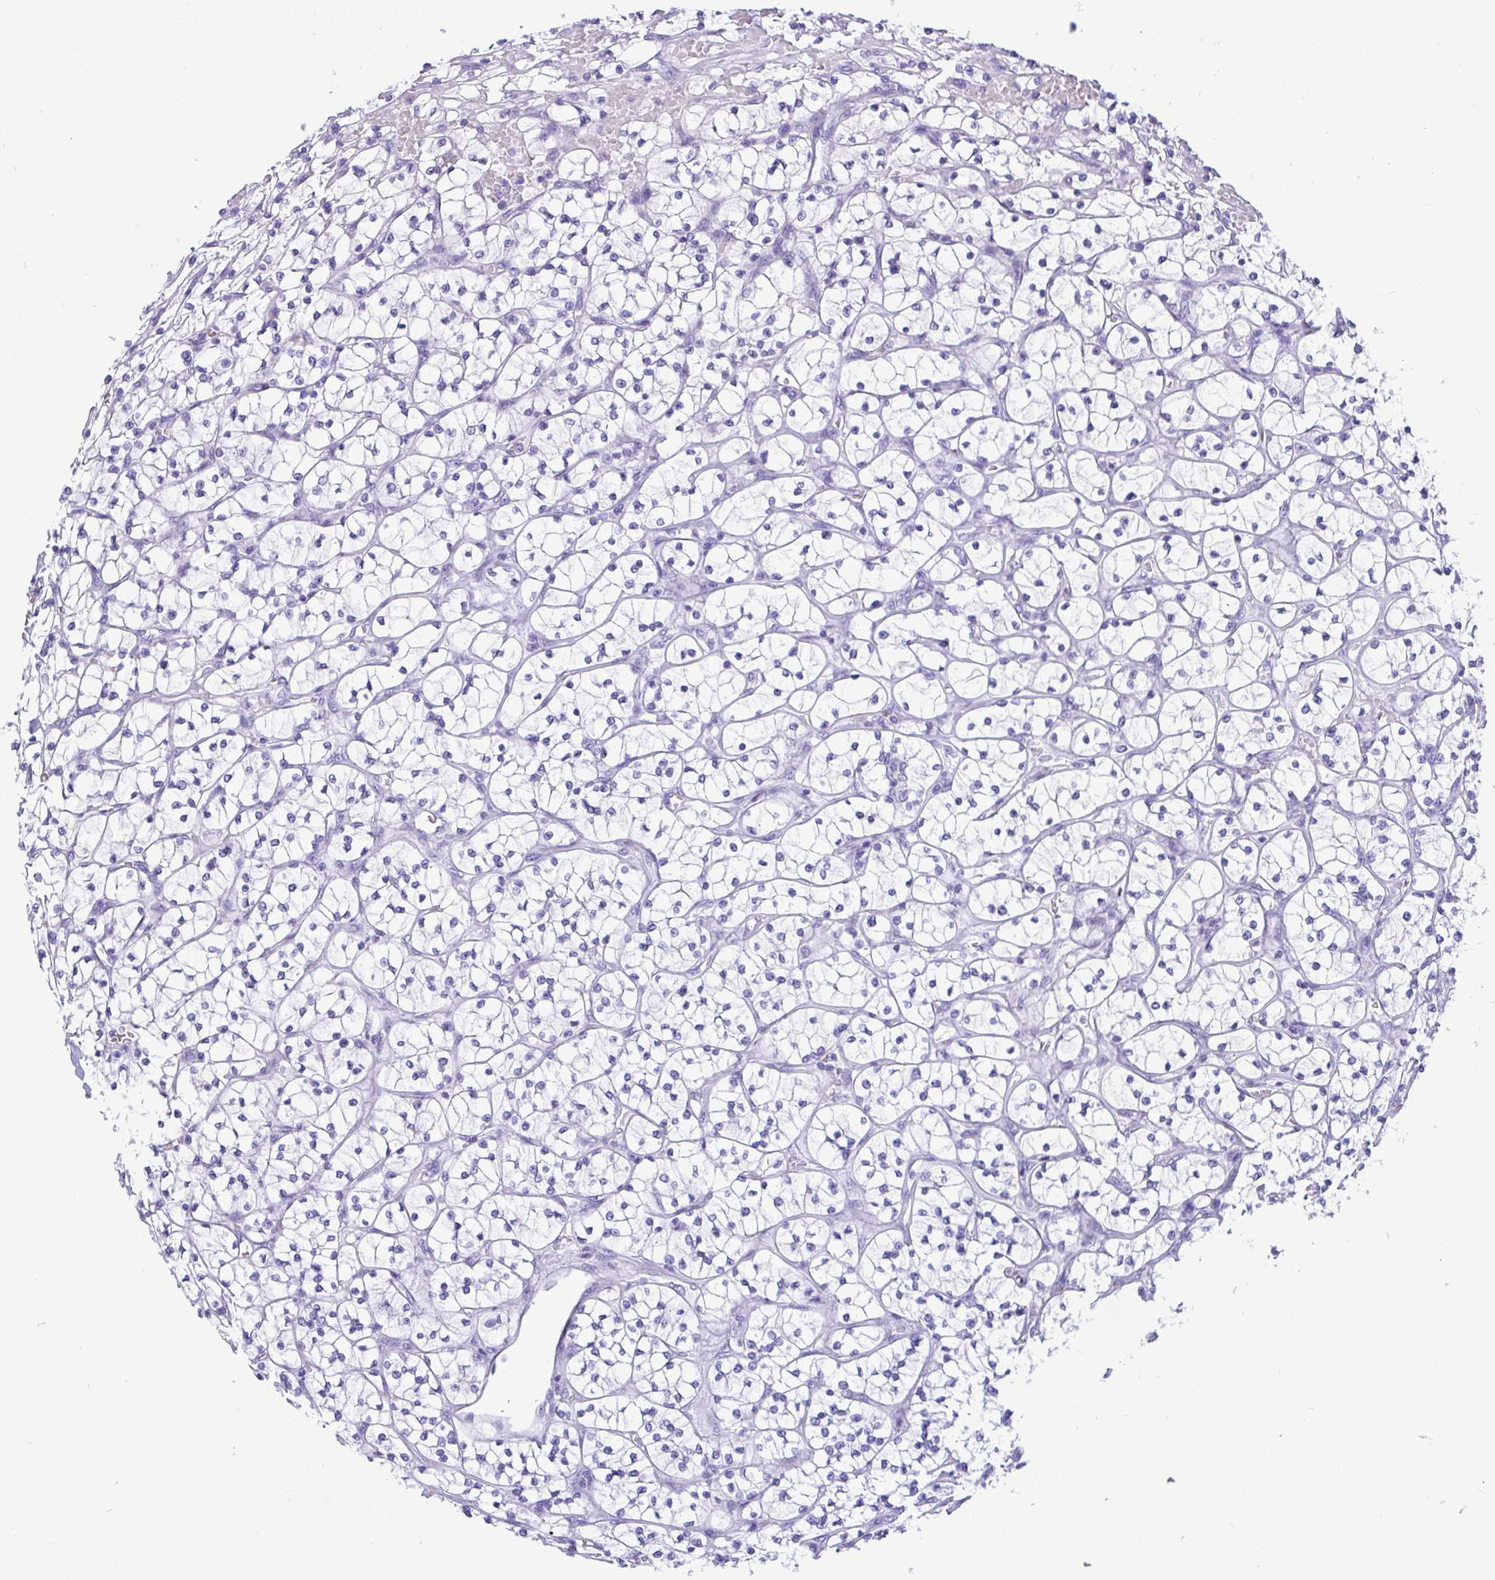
{"staining": {"intensity": "negative", "quantity": "none", "location": "none"}, "tissue": "renal cancer", "cell_type": "Tumor cells", "image_type": "cancer", "snomed": [{"axis": "morphology", "description": "Adenocarcinoma, NOS"}, {"axis": "topography", "description": "Kidney"}], "caption": "IHC image of renal cancer (adenocarcinoma) stained for a protein (brown), which exhibits no expression in tumor cells. The staining is performed using DAB (3,3'-diaminobenzidine) brown chromogen with nuclei counter-stained in using hematoxylin.", "gene": "BEST4", "patient": {"sex": "female", "age": 64}}